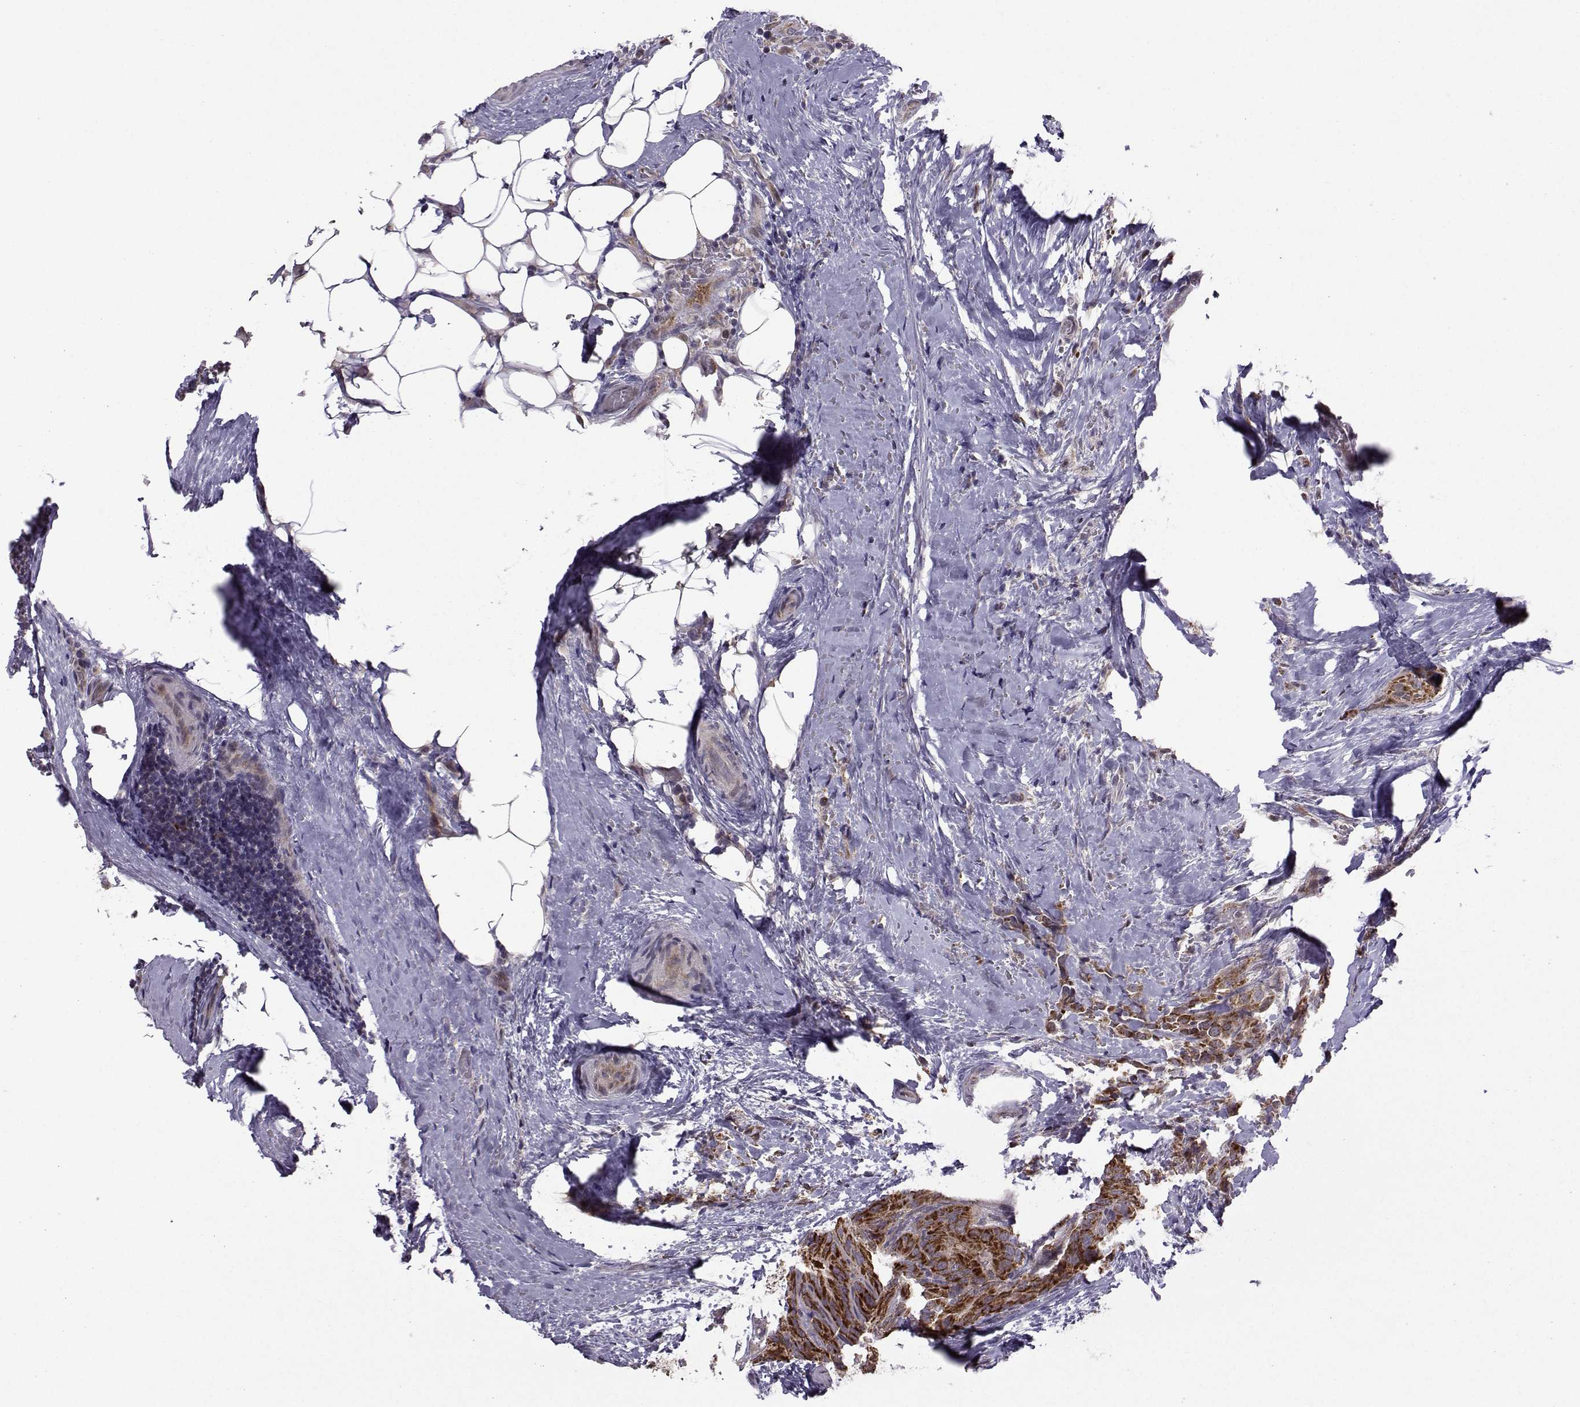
{"staining": {"intensity": "strong", "quantity": "<25%", "location": "cytoplasmic/membranous"}, "tissue": "thyroid cancer", "cell_type": "Tumor cells", "image_type": "cancer", "snomed": [{"axis": "morphology", "description": "Papillary adenocarcinoma, NOS"}, {"axis": "topography", "description": "Thyroid gland"}], "caption": "Human thyroid cancer (papillary adenocarcinoma) stained with a brown dye demonstrates strong cytoplasmic/membranous positive positivity in about <25% of tumor cells.", "gene": "NECAB3", "patient": {"sex": "male", "age": 61}}